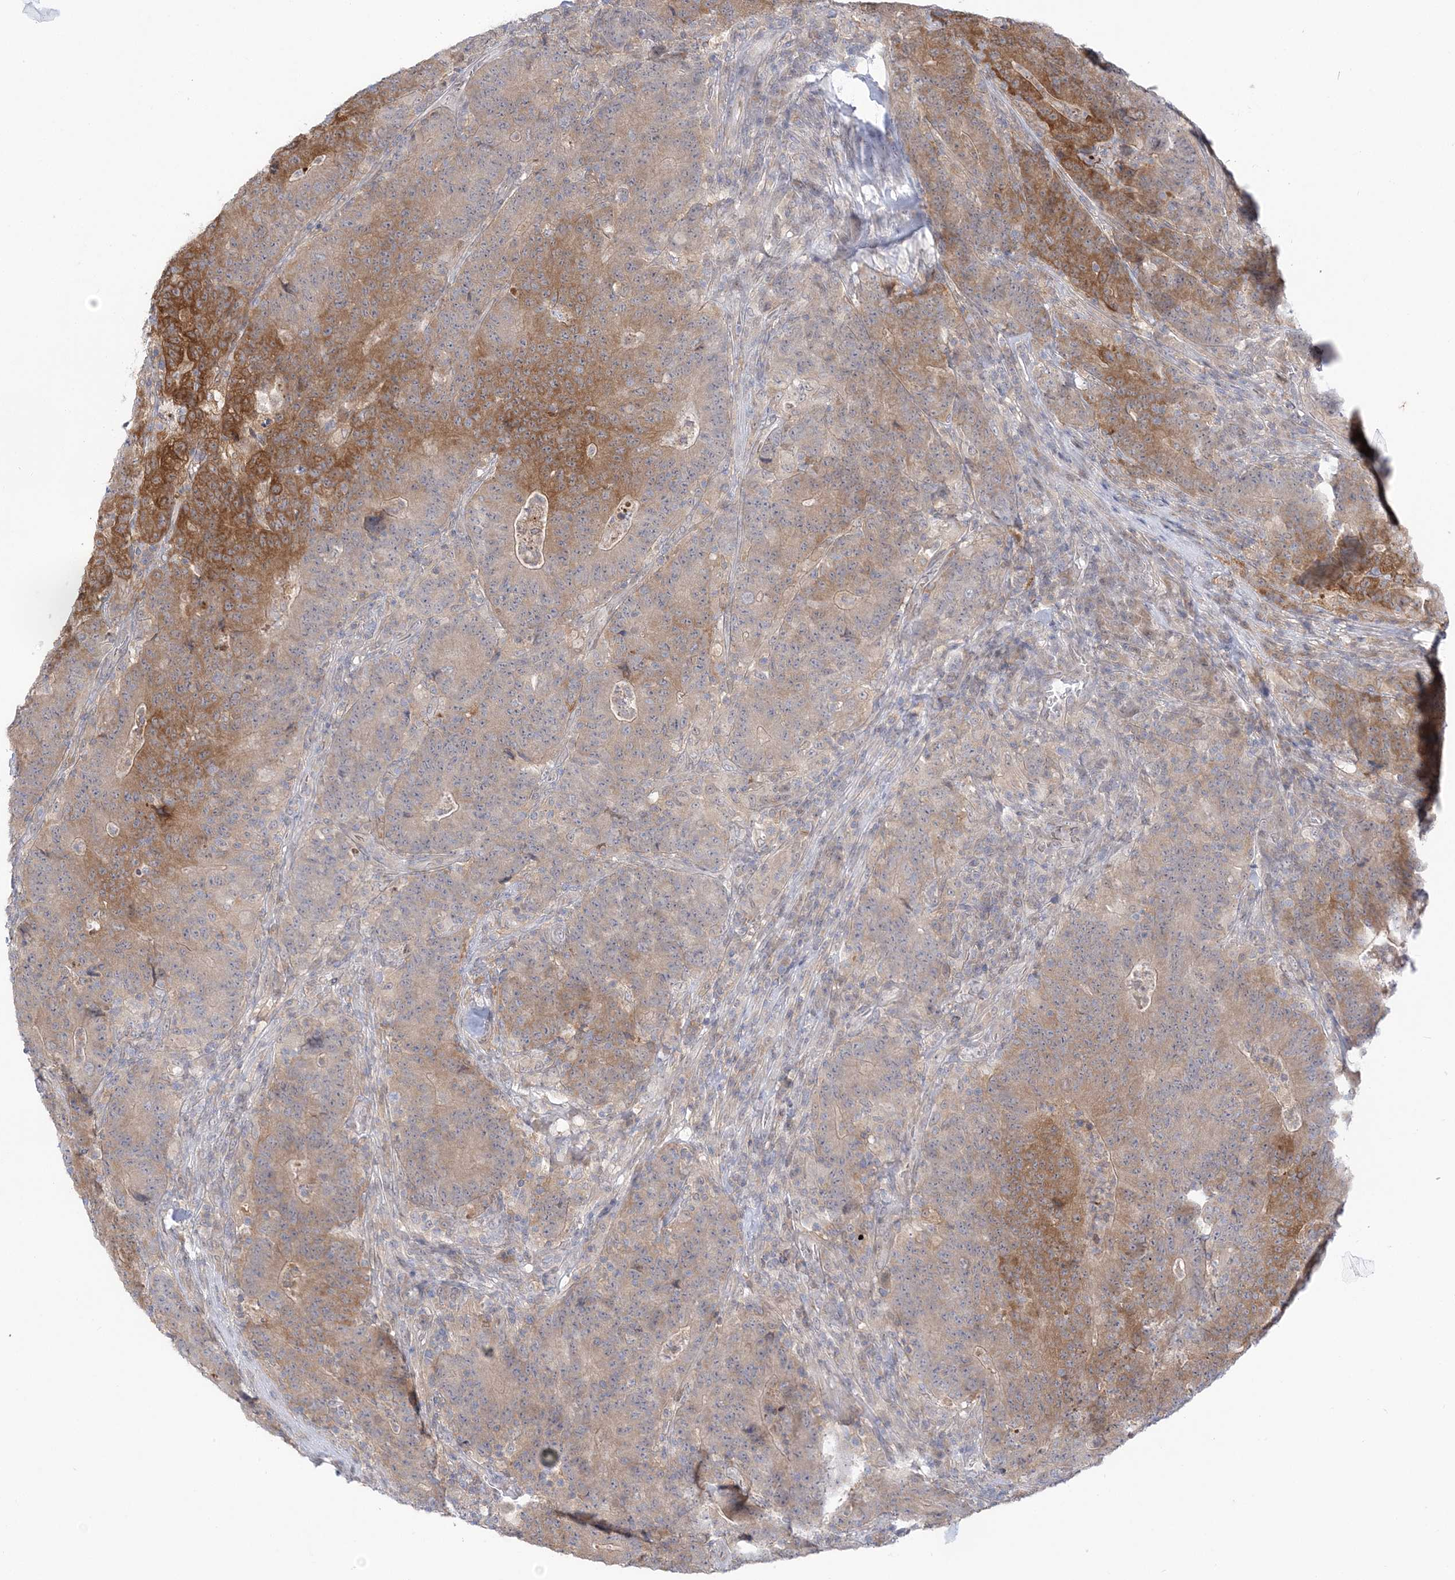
{"staining": {"intensity": "moderate", "quantity": "<25%", "location": "cytoplasmic/membranous"}, "tissue": "colorectal cancer", "cell_type": "Tumor cells", "image_type": "cancer", "snomed": [{"axis": "morphology", "description": "Normal tissue, NOS"}, {"axis": "morphology", "description": "Adenocarcinoma, NOS"}, {"axis": "topography", "description": "Colon"}], "caption": "Moderate cytoplasmic/membranous staining for a protein is identified in about <25% of tumor cells of colorectal adenocarcinoma using IHC.", "gene": "THADA", "patient": {"sex": "female", "age": 75}}